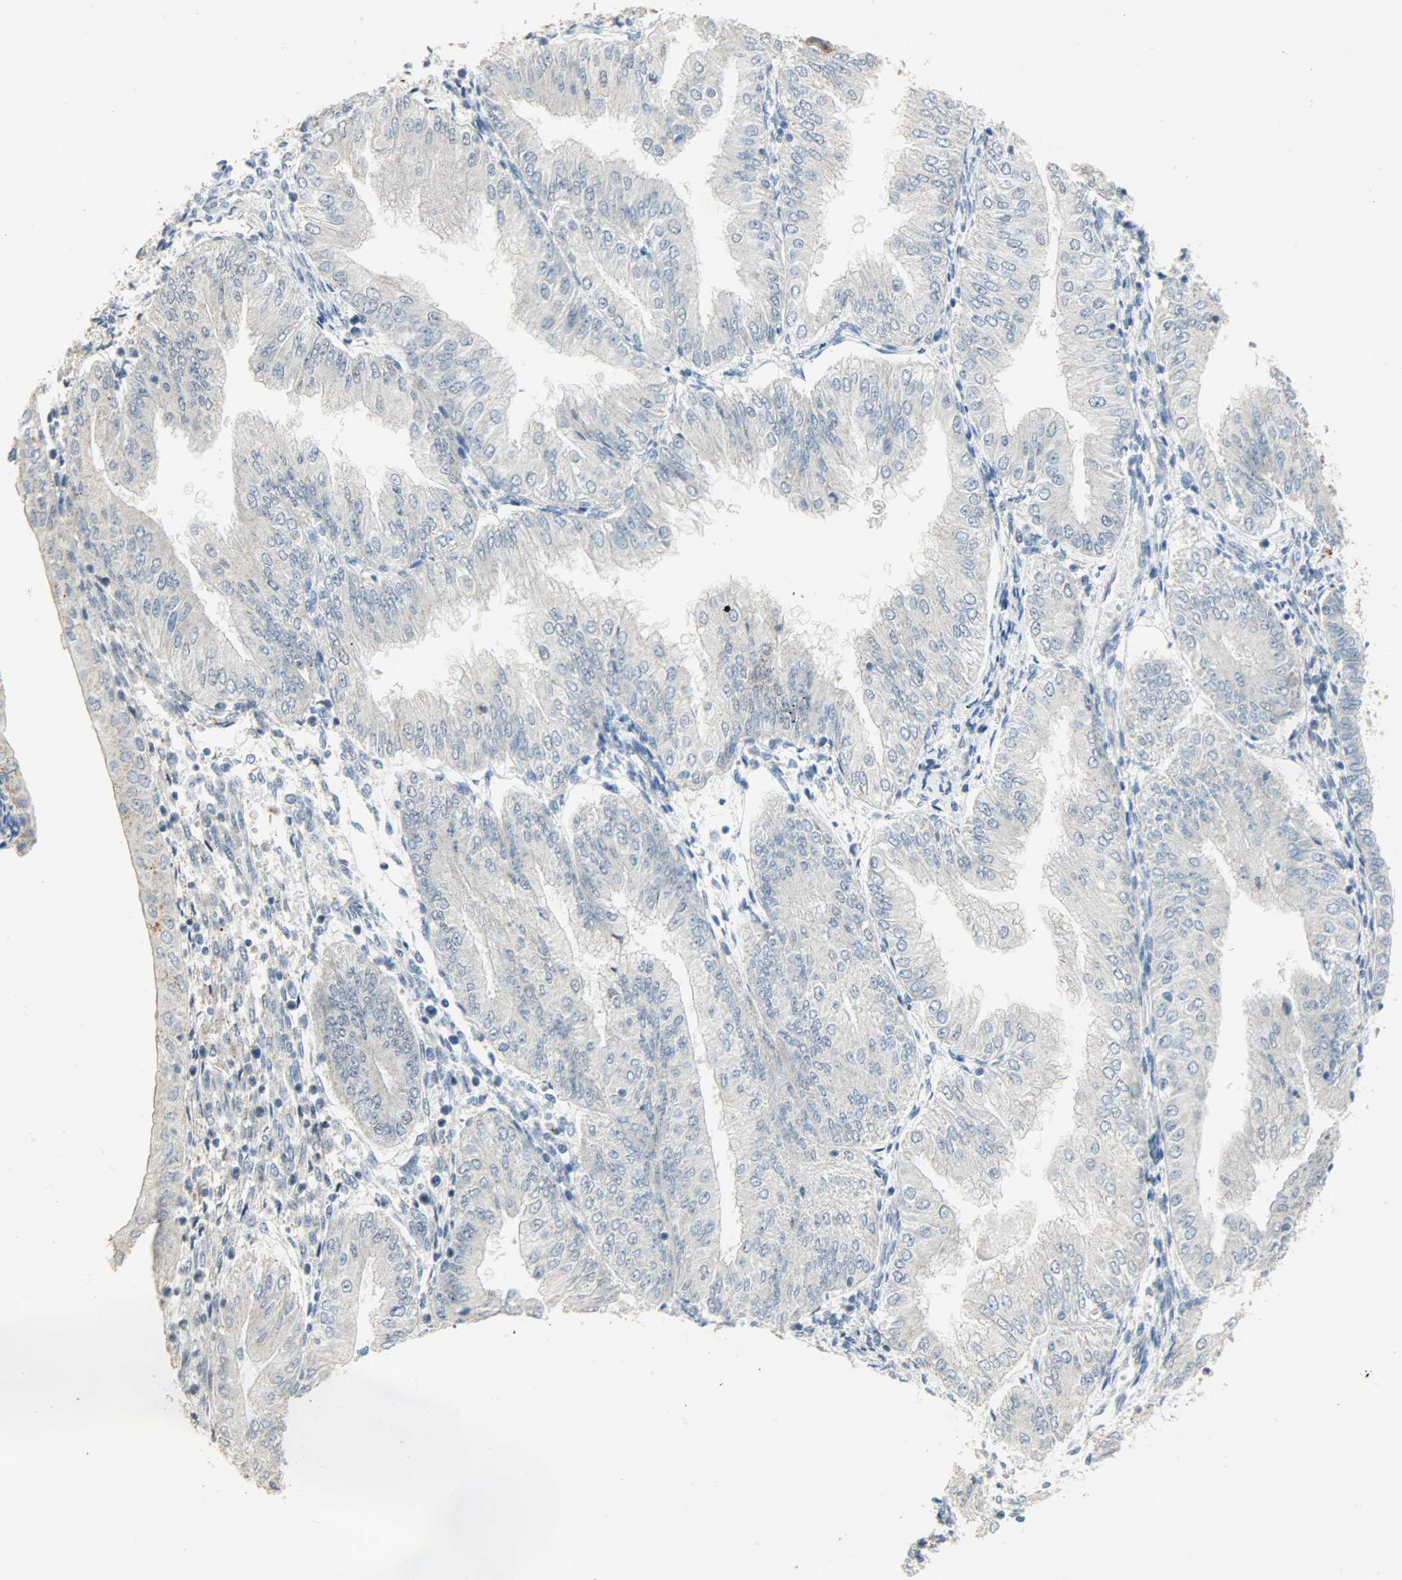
{"staining": {"intensity": "negative", "quantity": "none", "location": "none"}, "tissue": "endometrial cancer", "cell_type": "Tumor cells", "image_type": "cancer", "snomed": [{"axis": "morphology", "description": "Adenocarcinoma, NOS"}, {"axis": "topography", "description": "Endometrium"}], "caption": "Endometrial adenocarcinoma was stained to show a protein in brown. There is no significant positivity in tumor cells.", "gene": "GIT2", "patient": {"sex": "female", "age": 53}}